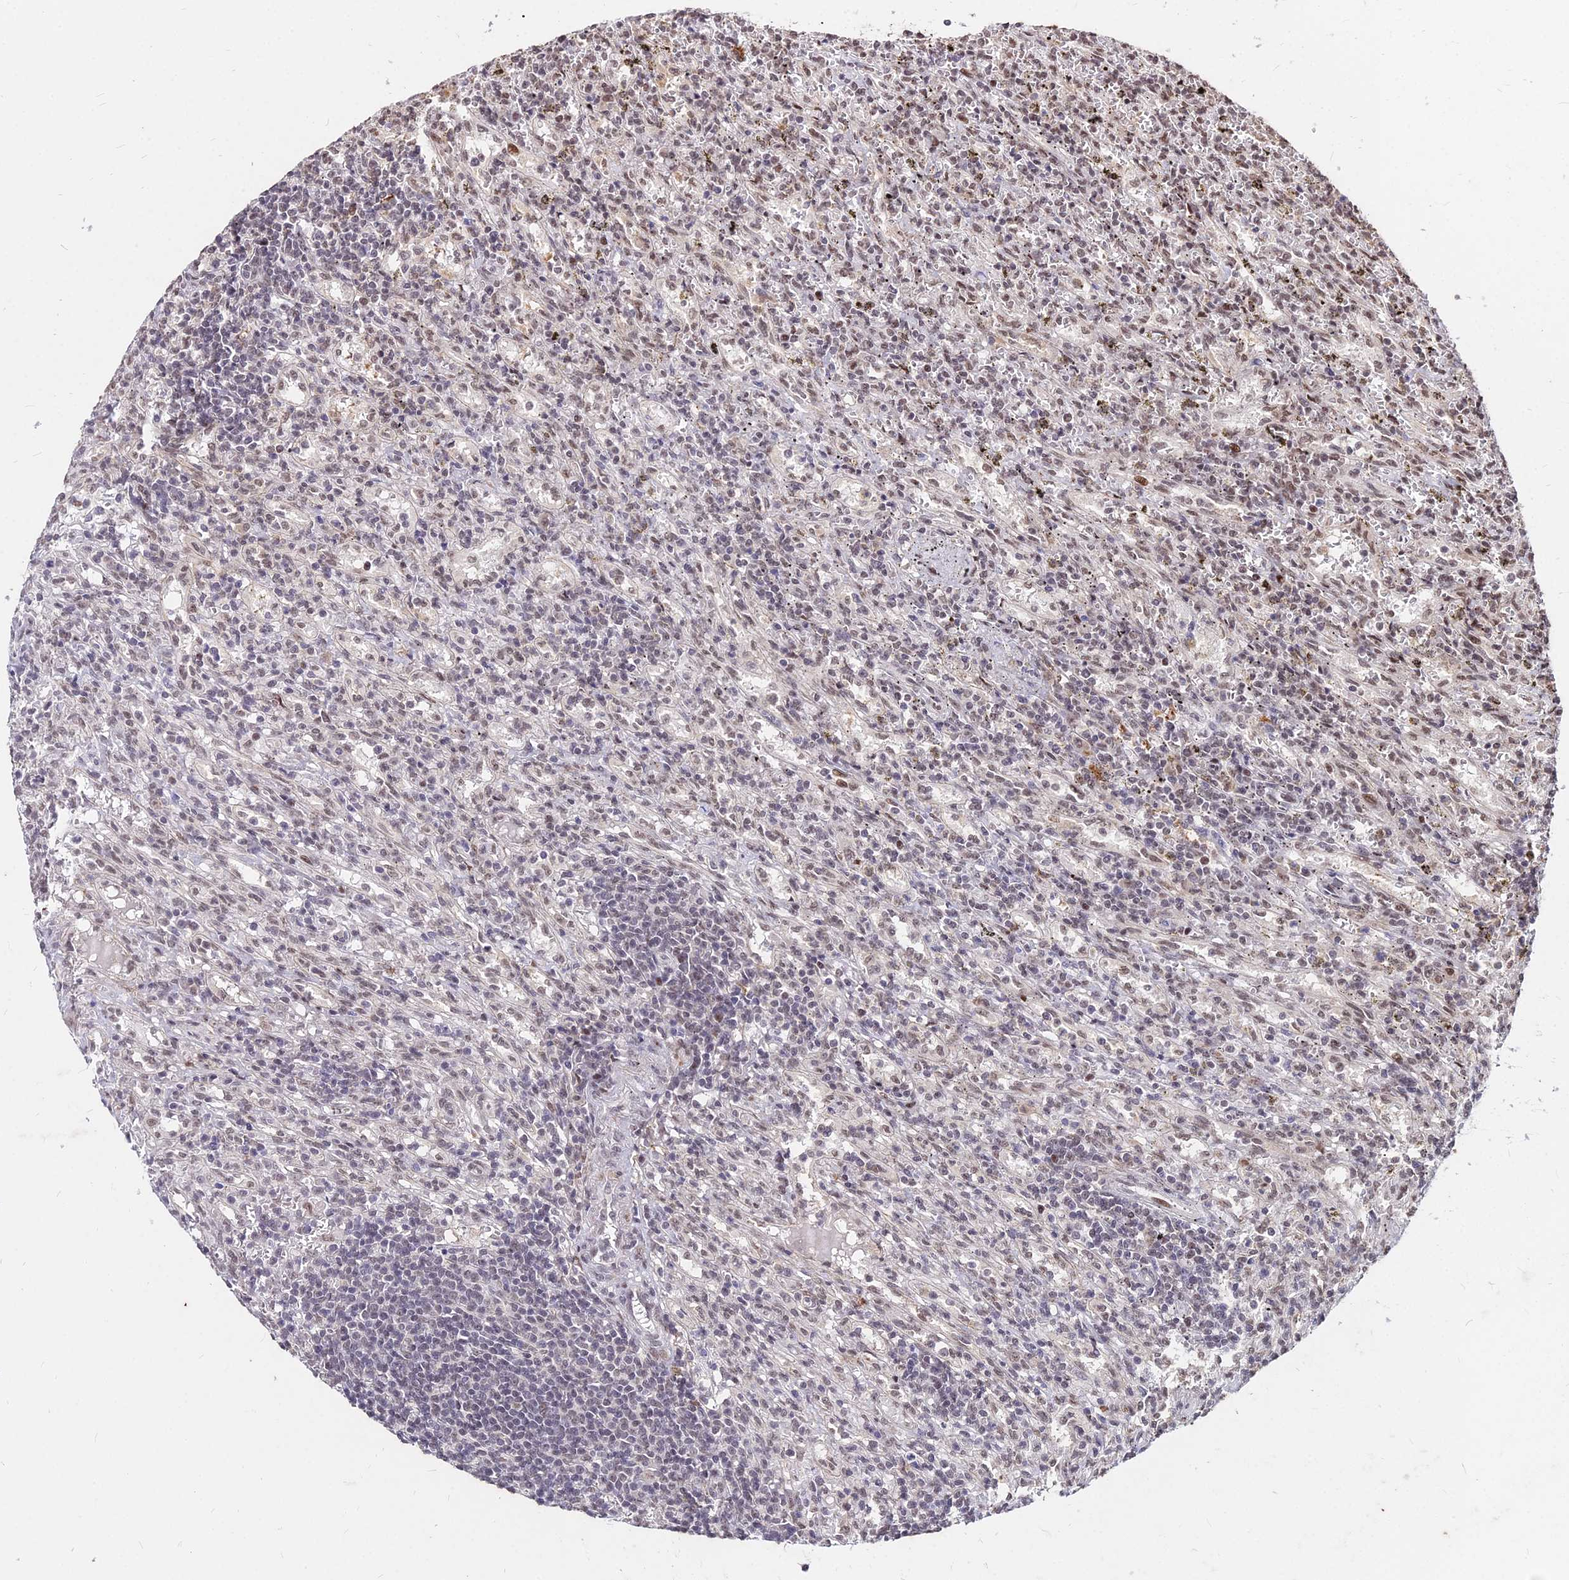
{"staining": {"intensity": "weak", "quantity": "<25%", "location": "nuclear"}, "tissue": "lymphoma", "cell_type": "Tumor cells", "image_type": "cancer", "snomed": [{"axis": "morphology", "description": "Malignant lymphoma, non-Hodgkin's type, Low grade"}, {"axis": "topography", "description": "Spleen"}], "caption": "Tumor cells are negative for protein expression in human lymphoma.", "gene": "ZBED4", "patient": {"sex": "male", "age": 76}}